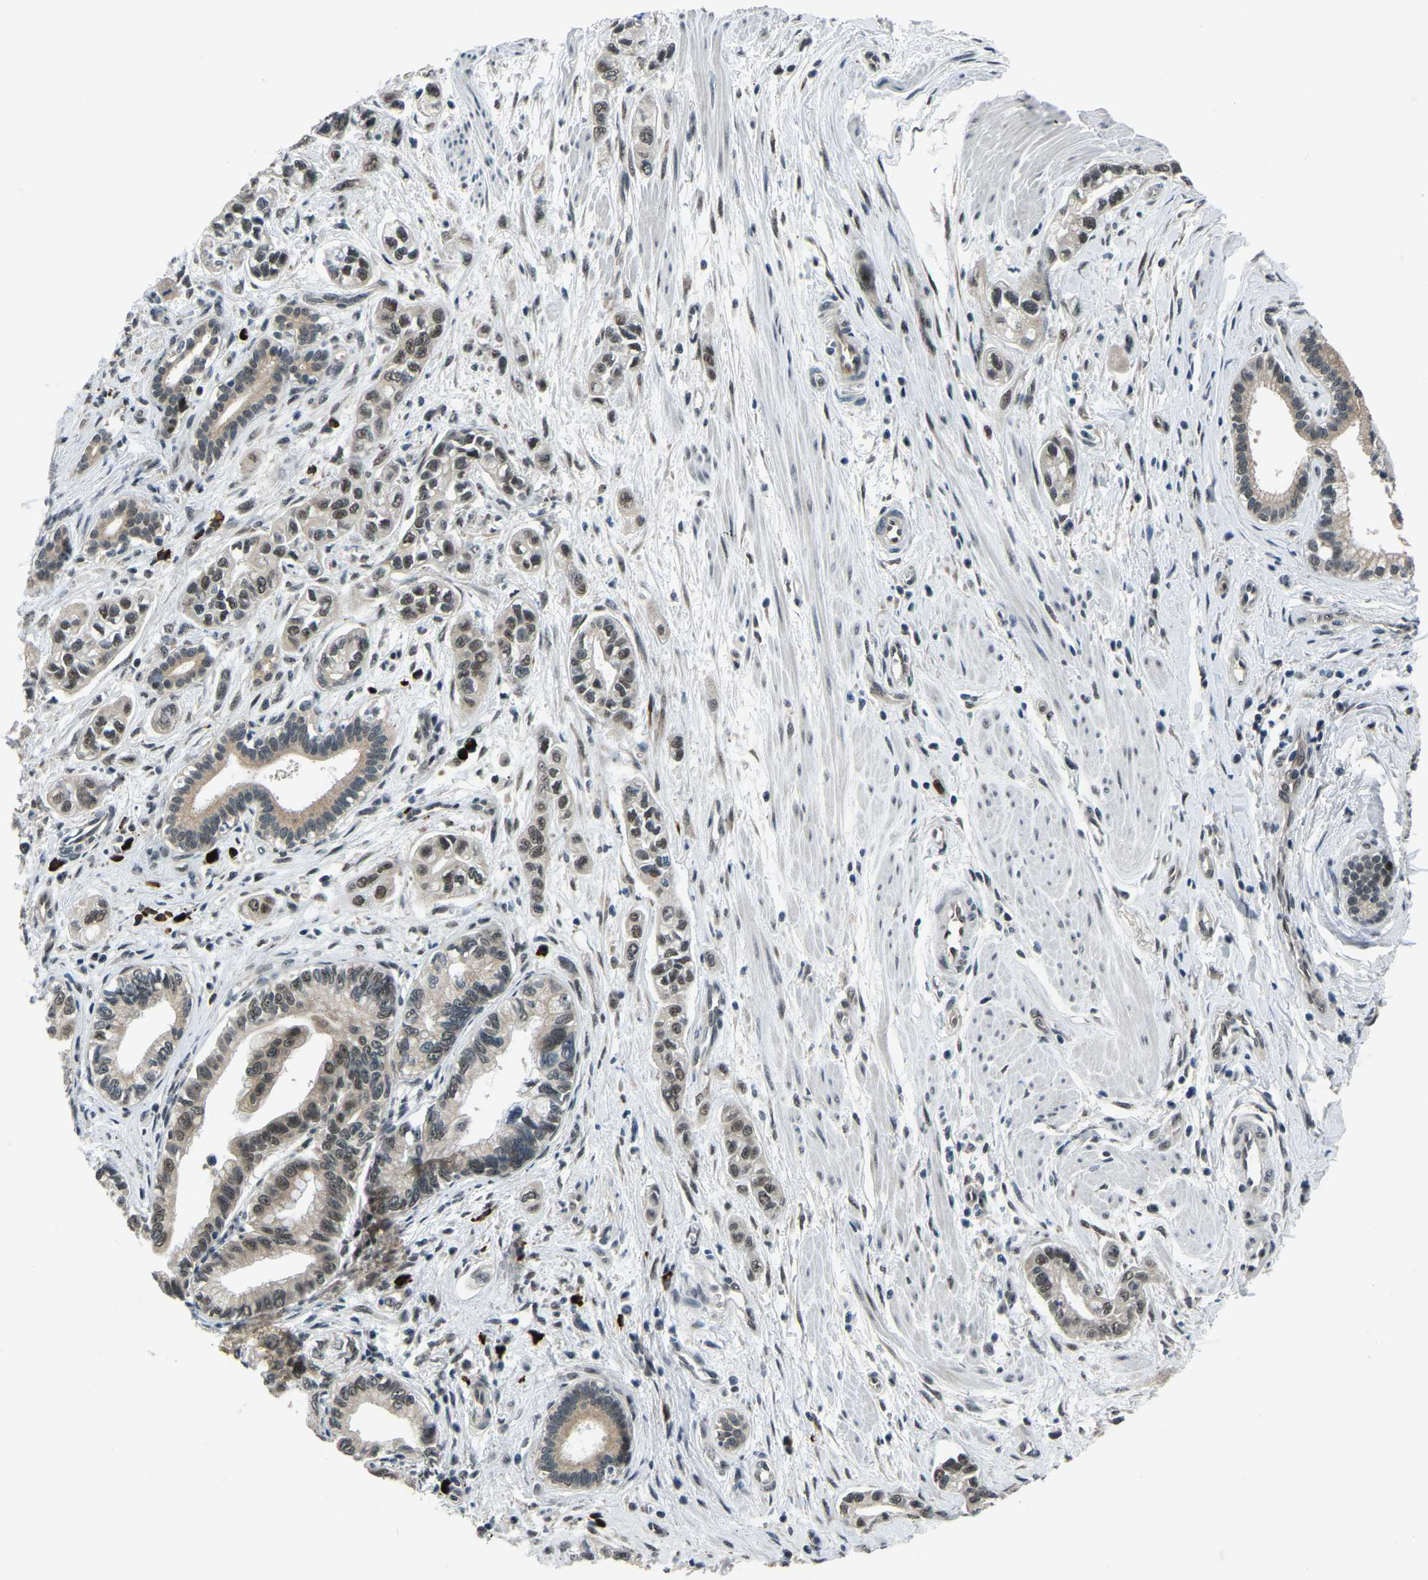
{"staining": {"intensity": "moderate", "quantity": "25%-75%", "location": "nuclear"}, "tissue": "pancreatic cancer", "cell_type": "Tumor cells", "image_type": "cancer", "snomed": [{"axis": "morphology", "description": "Adenocarcinoma, NOS"}, {"axis": "topography", "description": "Pancreas"}], "caption": "Tumor cells display medium levels of moderate nuclear staining in approximately 25%-75% of cells in pancreatic adenocarcinoma. (brown staining indicates protein expression, while blue staining denotes nuclei).", "gene": "ING2", "patient": {"sex": "male", "age": 74}}